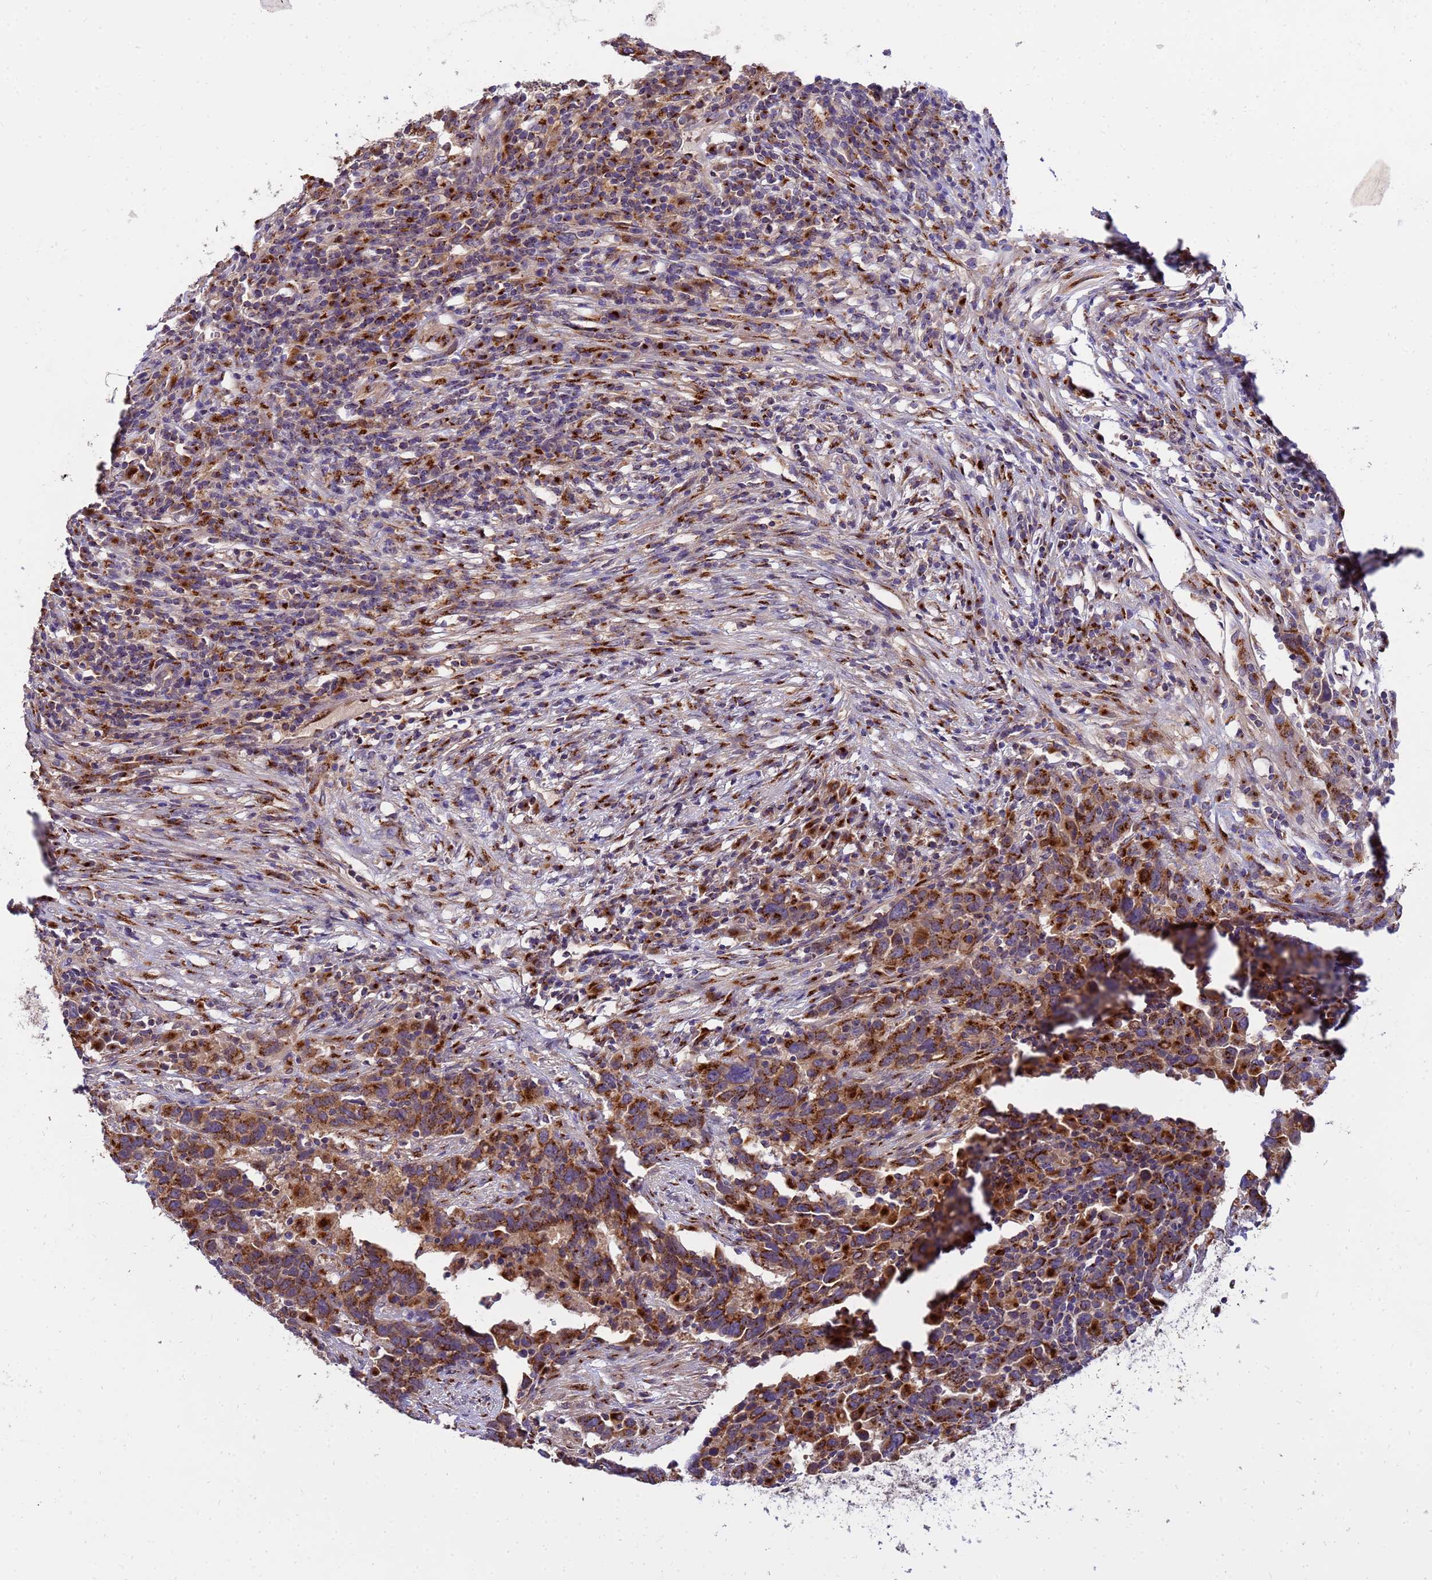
{"staining": {"intensity": "strong", "quantity": ">75%", "location": "cytoplasmic/membranous"}, "tissue": "urothelial cancer", "cell_type": "Tumor cells", "image_type": "cancer", "snomed": [{"axis": "morphology", "description": "Urothelial carcinoma, High grade"}, {"axis": "topography", "description": "Urinary bladder"}], "caption": "High-grade urothelial carcinoma stained with a brown dye demonstrates strong cytoplasmic/membranous positive staining in approximately >75% of tumor cells.", "gene": "HPS3", "patient": {"sex": "male", "age": 61}}